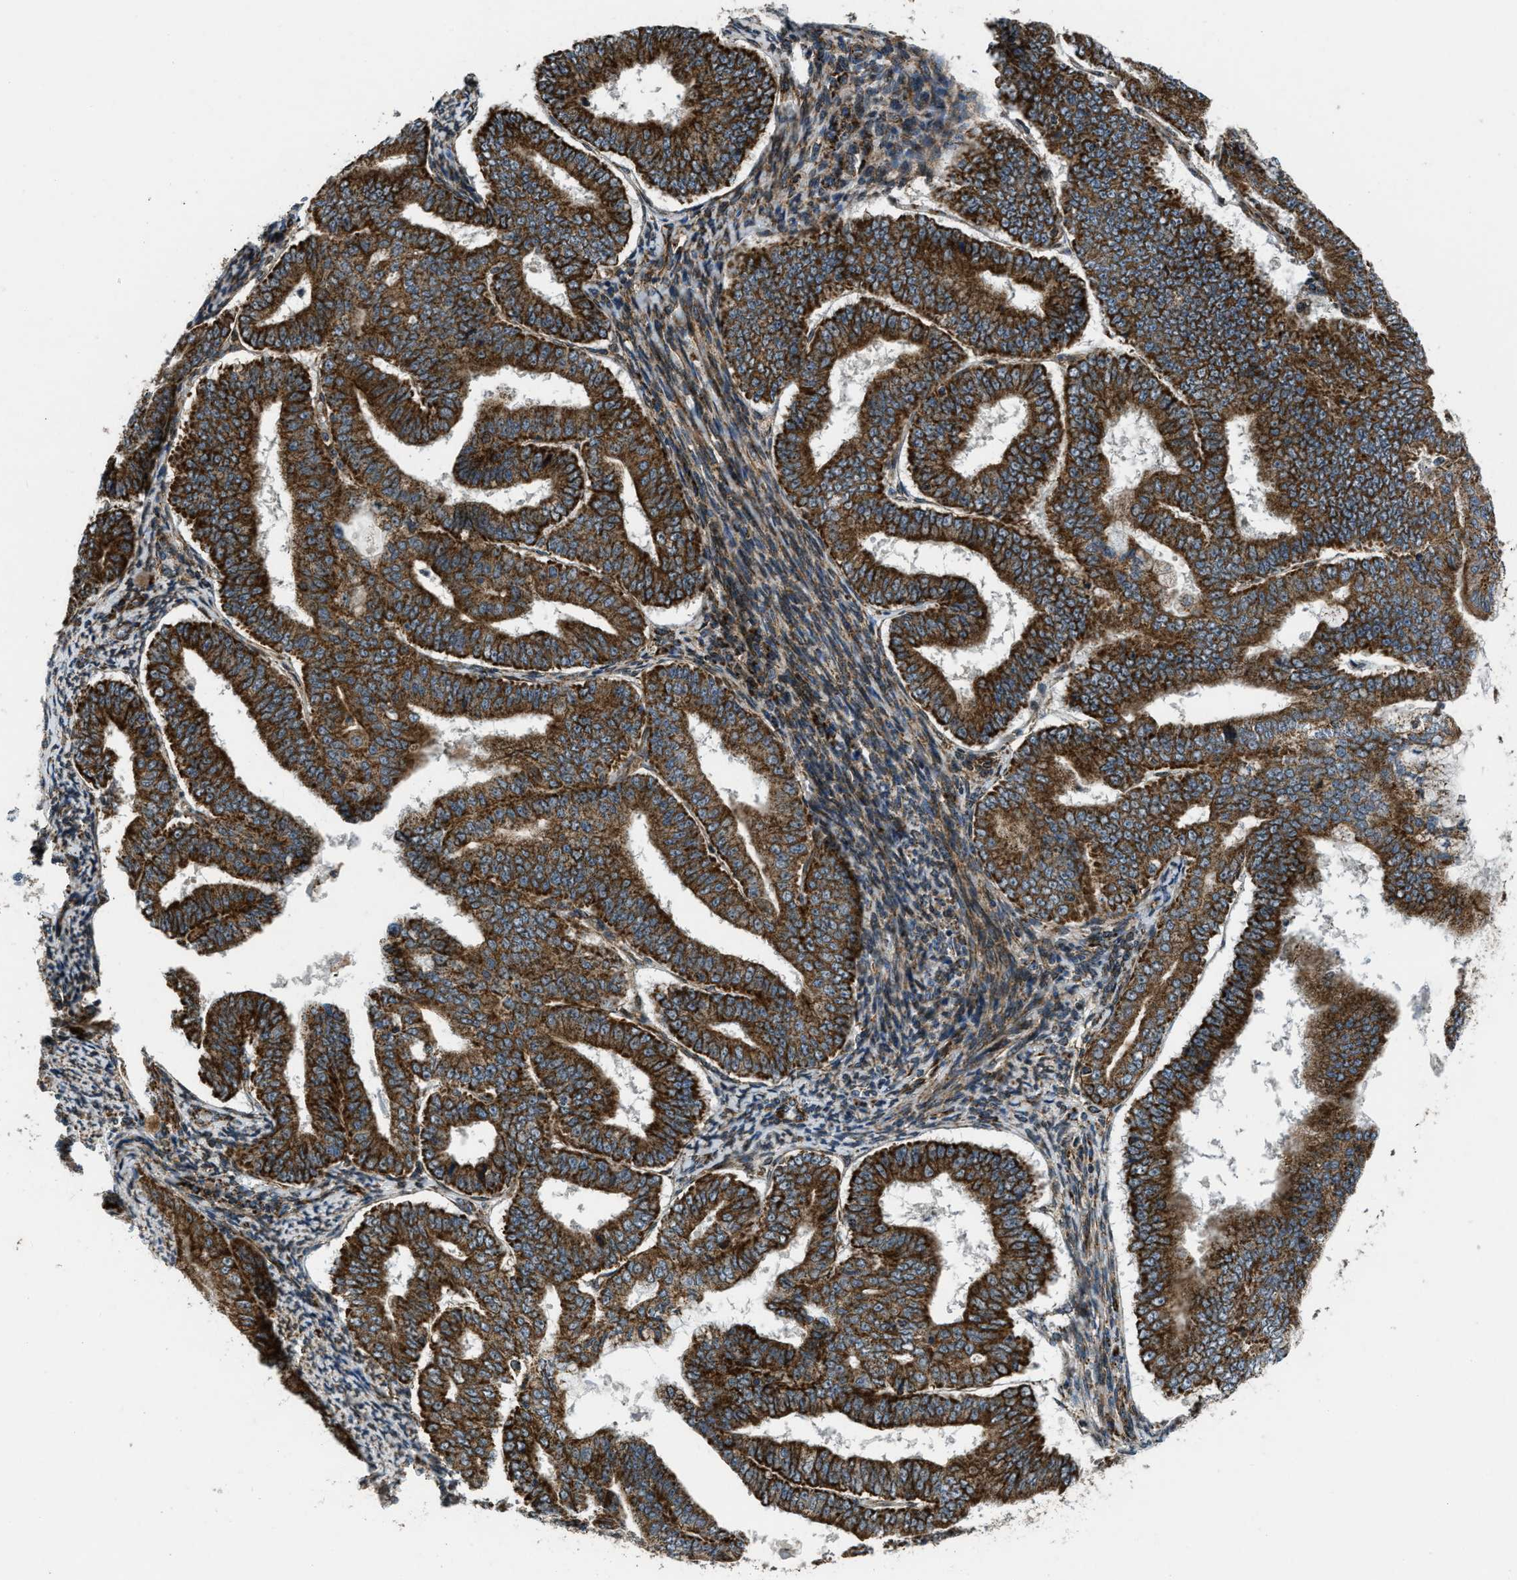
{"staining": {"intensity": "strong", "quantity": ">75%", "location": "cytoplasmic/membranous"}, "tissue": "endometrial cancer", "cell_type": "Tumor cells", "image_type": "cancer", "snomed": [{"axis": "morphology", "description": "Adenocarcinoma, NOS"}, {"axis": "topography", "description": "Endometrium"}], "caption": "Strong cytoplasmic/membranous staining for a protein is appreciated in approximately >75% of tumor cells of endometrial cancer (adenocarcinoma) using immunohistochemistry.", "gene": "GSDME", "patient": {"sex": "female", "age": 63}}